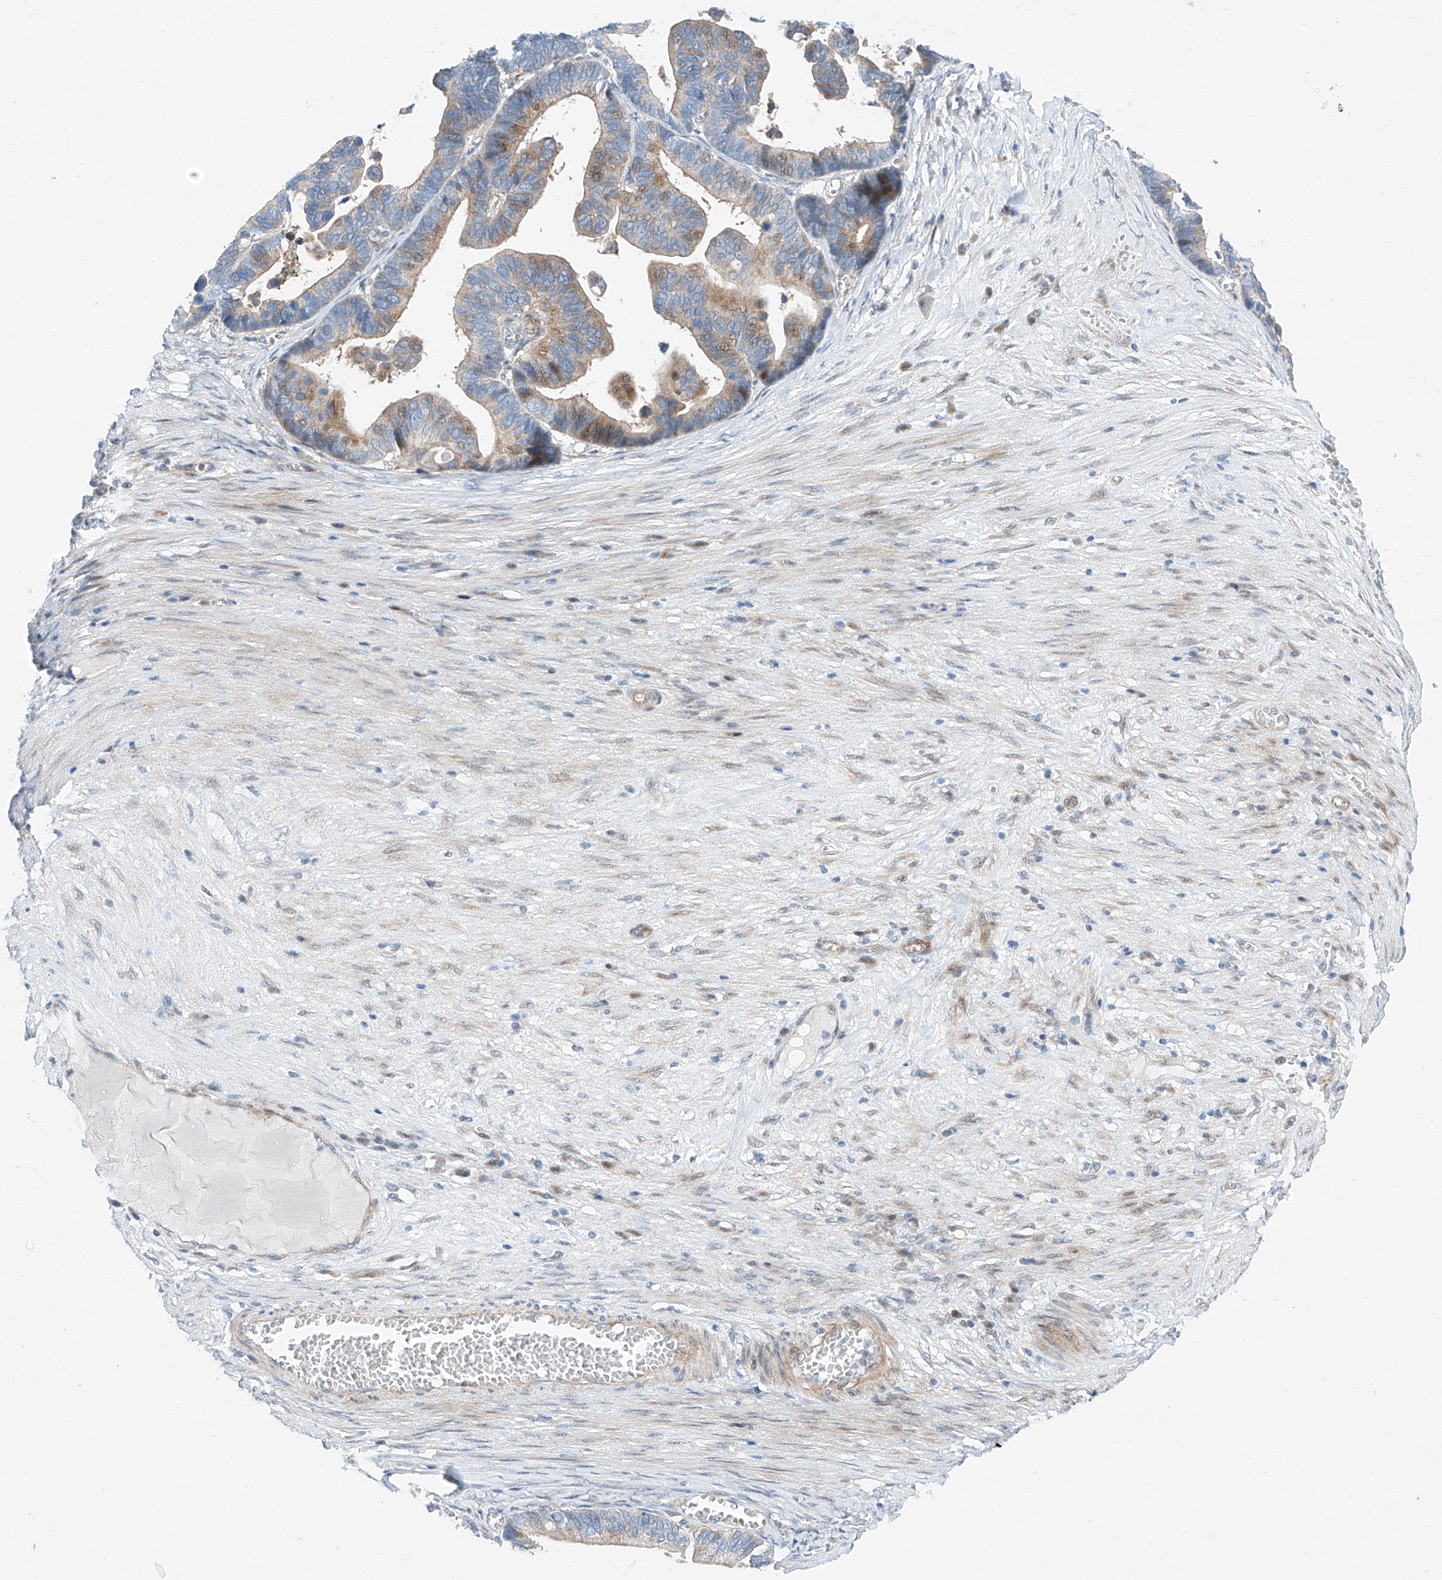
{"staining": {"intensity": "weak", "quantity": "25%-75%", "location": "cytoplasmic/membranous"}, "tissue": "ovarian cancer", "cell_type": "Tumor cells", "image_type": "cancer", "snomed": [{"axis": "morphology", "description": "Cystadenocarcinoma, serous, NOS"}, {"axis": "topography", "description": "Ovary"}], "caption": "Brown immunohistochemical staining in serous cystadenocarcinoma (ovarian) reveals weak cytoplasmic/membranous expression in about 25%-75% of tumor cells.", "gene": "CLDND1", "patient": {"sex": "female", "age": 56}}